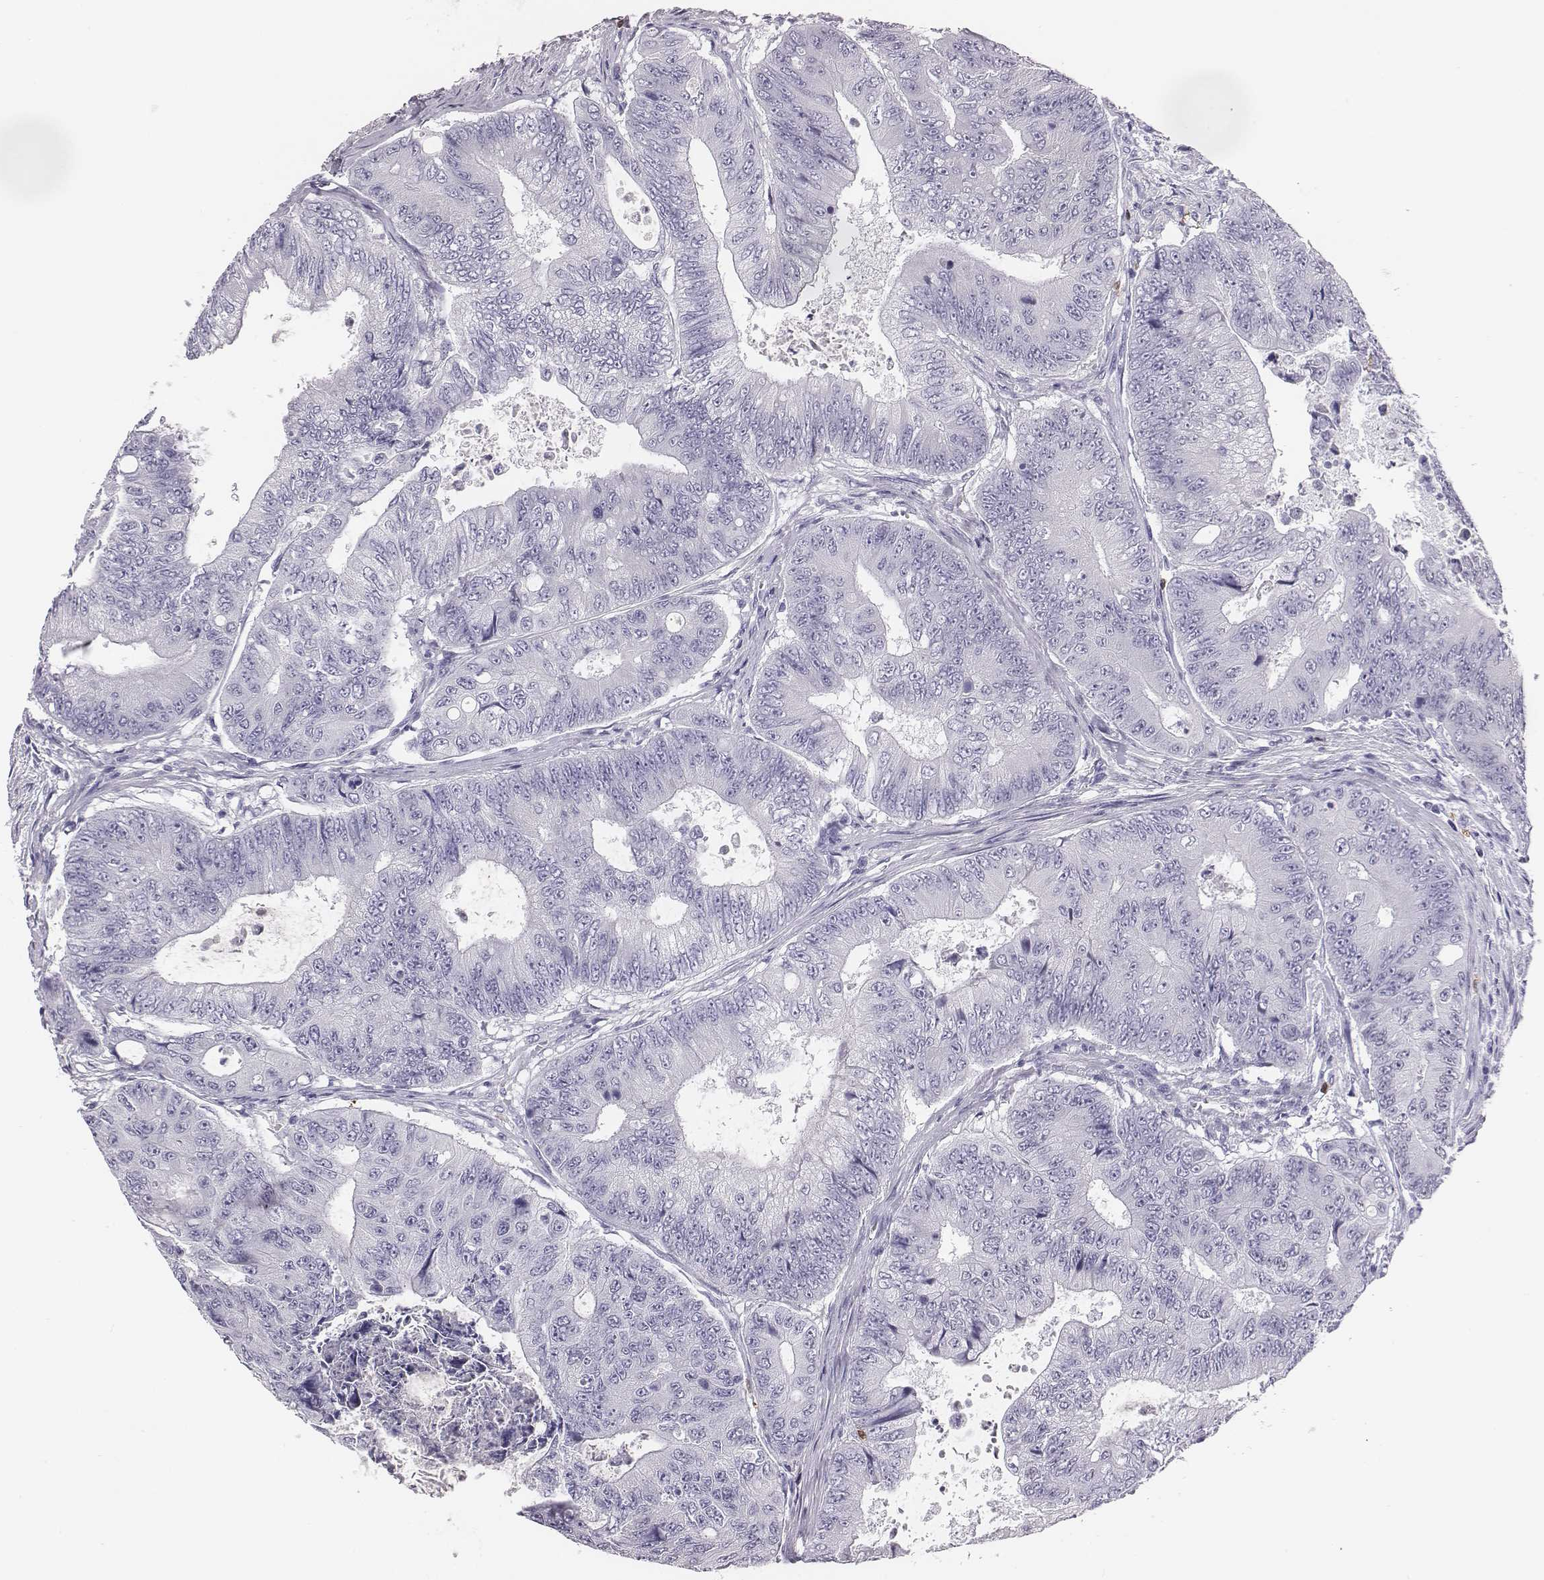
{"staining": {"intensity": "negative", "quantity": "none", "location": "none"}, "tissue": "colorectal cancer", "cell_type": "Tumor cells", "image_type": "cancer", "snomed": [{"axis": "morphology", "description": "Adenocarcinoma, NOS"}, {"axis": "topography", "description": "Colon"}], "caption": "This photomicrograph is of adenocarcinoma (colorectal) stained with immunohistochemistry (IHC) to label a protein in brown with the nuclei are counter-stained blue. There is no expression in tumor cells.", "gene": "ACOD1", "patient": {"sex": "female", "age": 48}}